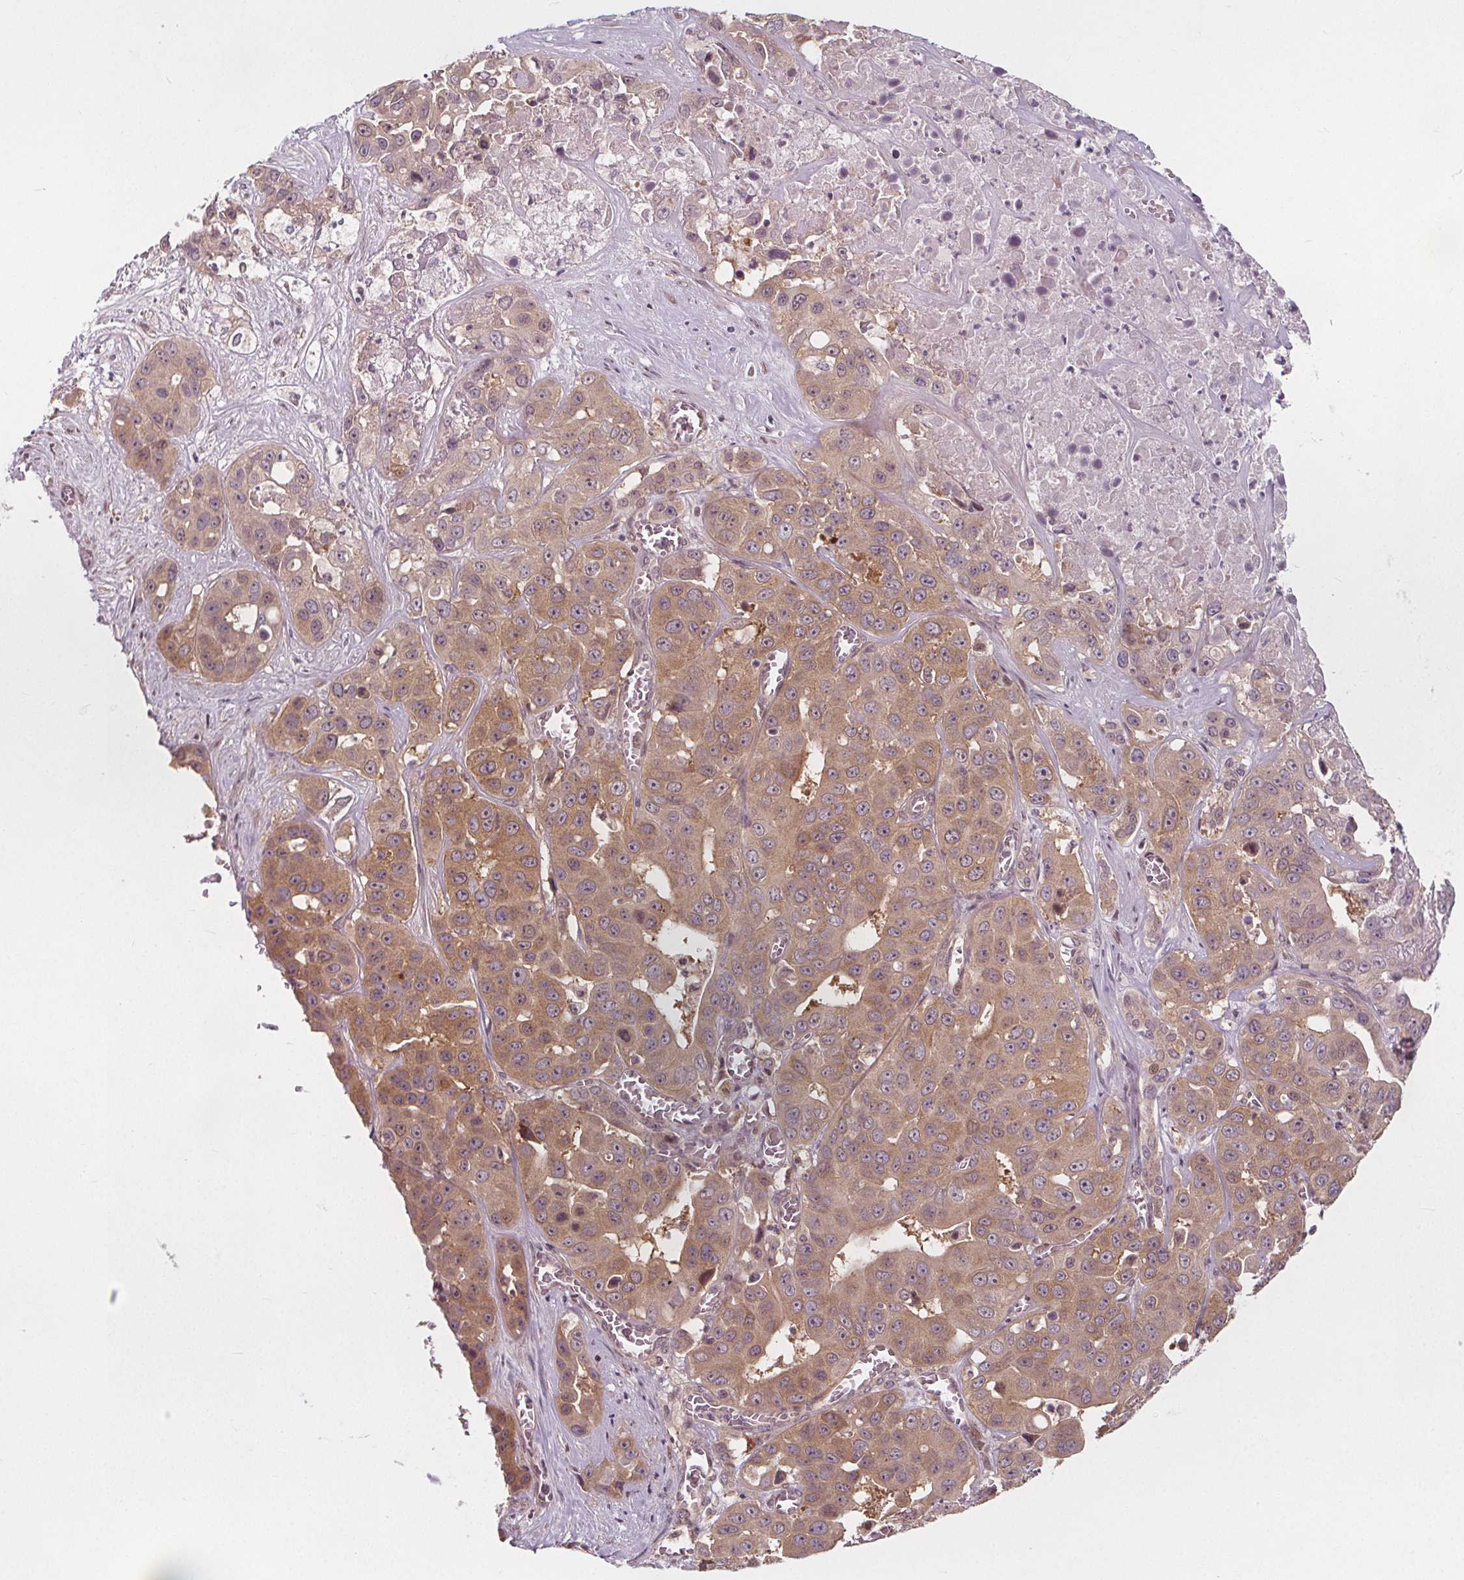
{"staining": {"intensity": "moderate", "quantity": ">75%", "location": "cytoplasmic/membranous"}, "tissue": "liver cancer", "cell_type": "Tumor cells", "image_type": "cancer", "snomed": [{"axis": "morphology", "description": "Cholangiocarcinoma"}, {"axis": "topography", "description": "Liver"}], "caption": "Liver cholangiocarcinoma stained with a protein marker demonstrates moderate staining in tumor cells.", "gene": "AKT1S1", "patient": {"sex": "female", "age": 52}}